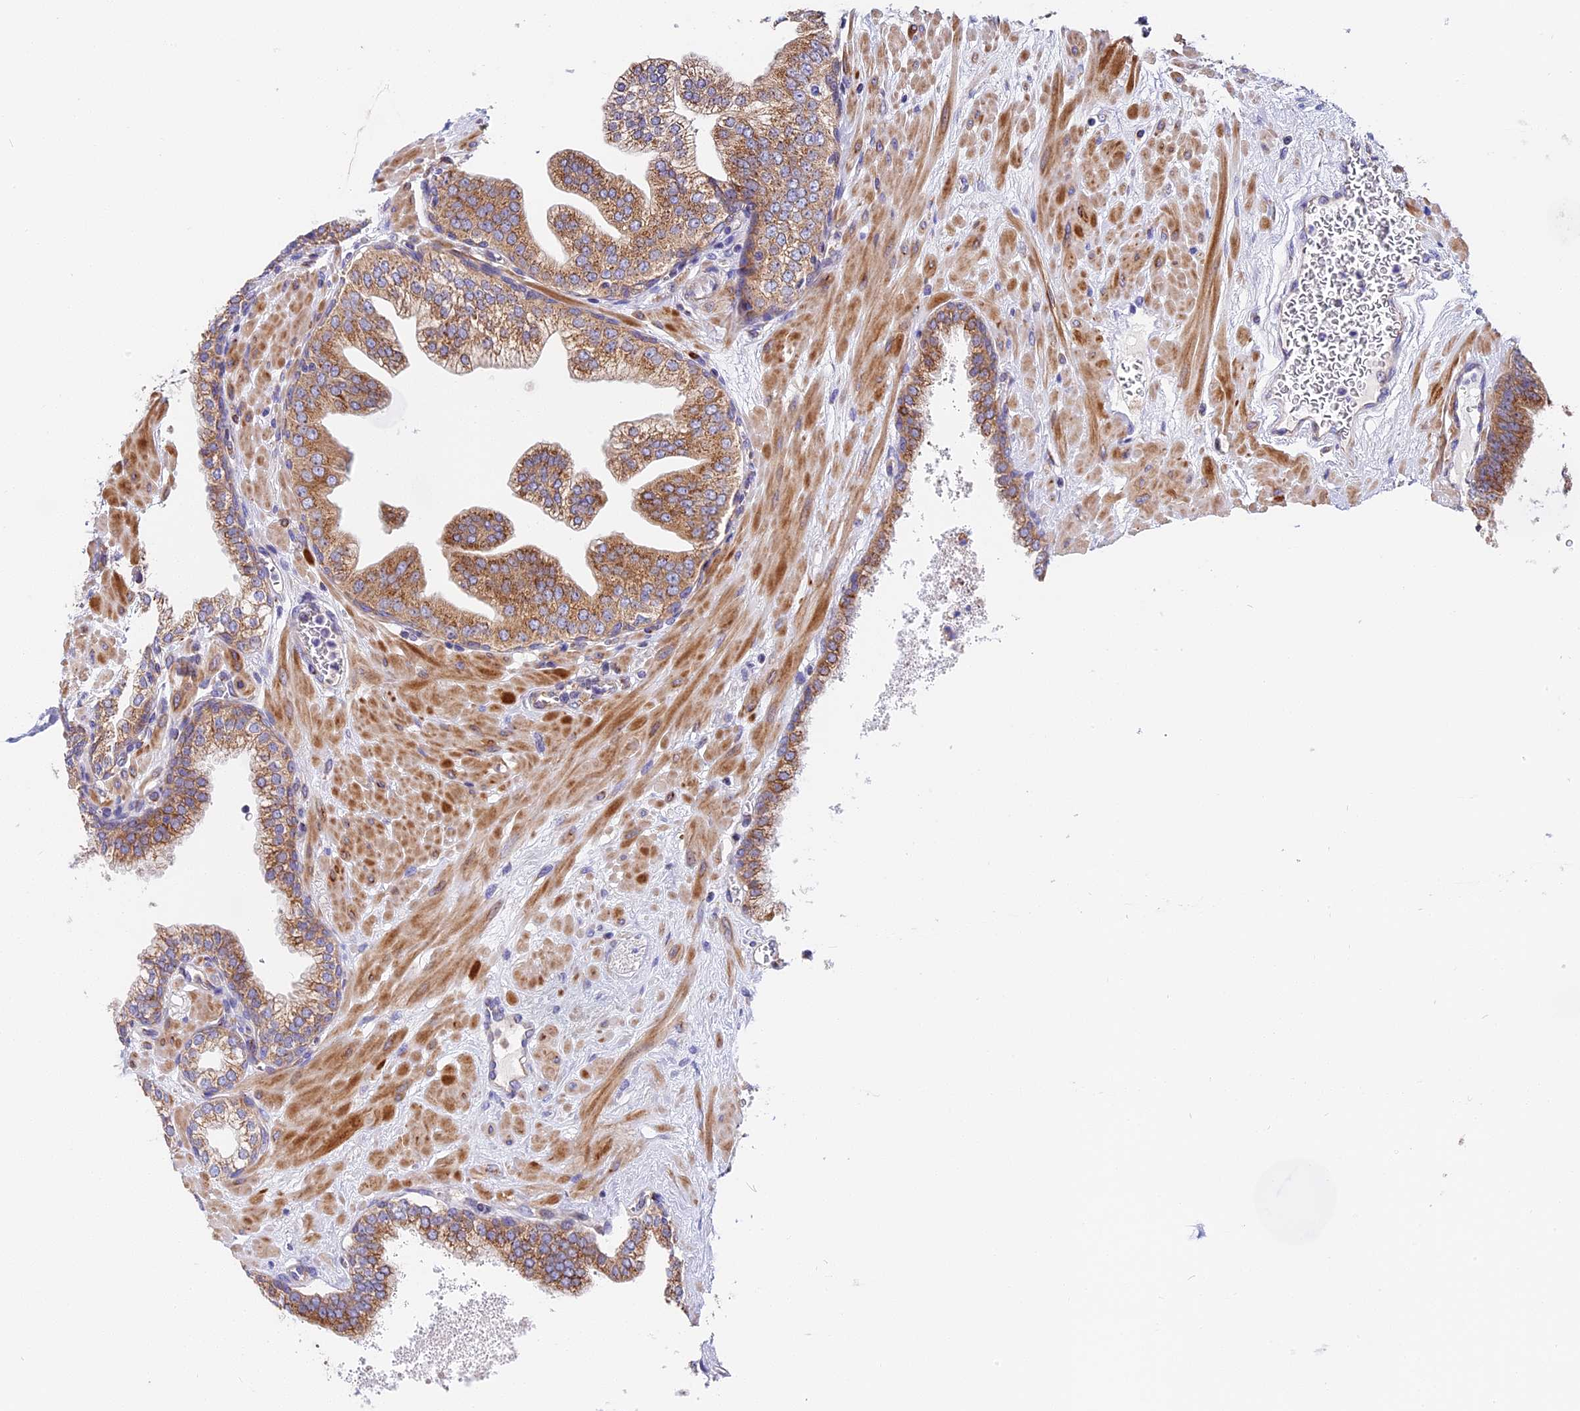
{"staining": {"intensity": "moderate", "quantity": ">75%", "location": "cytoplasmic/membranous"}, "tissue": "prostate", "cell_type": "Glandular cells", "image_type": "normal", "snomed": [{"axis": "morphology", "description": "Normal tissue, NOS"}, {"axis": "topography", "description": "Prostate"}], "caption": "IHC staining of unremarkable prostate, which displays medium levels of moderate cytoplasmic/membranous positivity in about >75% of glandular cells indicating moderate cytoplasmic/membranous protein expression. The staining was performed using DAB (brown) for protein detection and nuclei were counterstained in hematoxylin (blue).", "gene": "MRAS", "patient": {"sex": "male", "age": 60}}